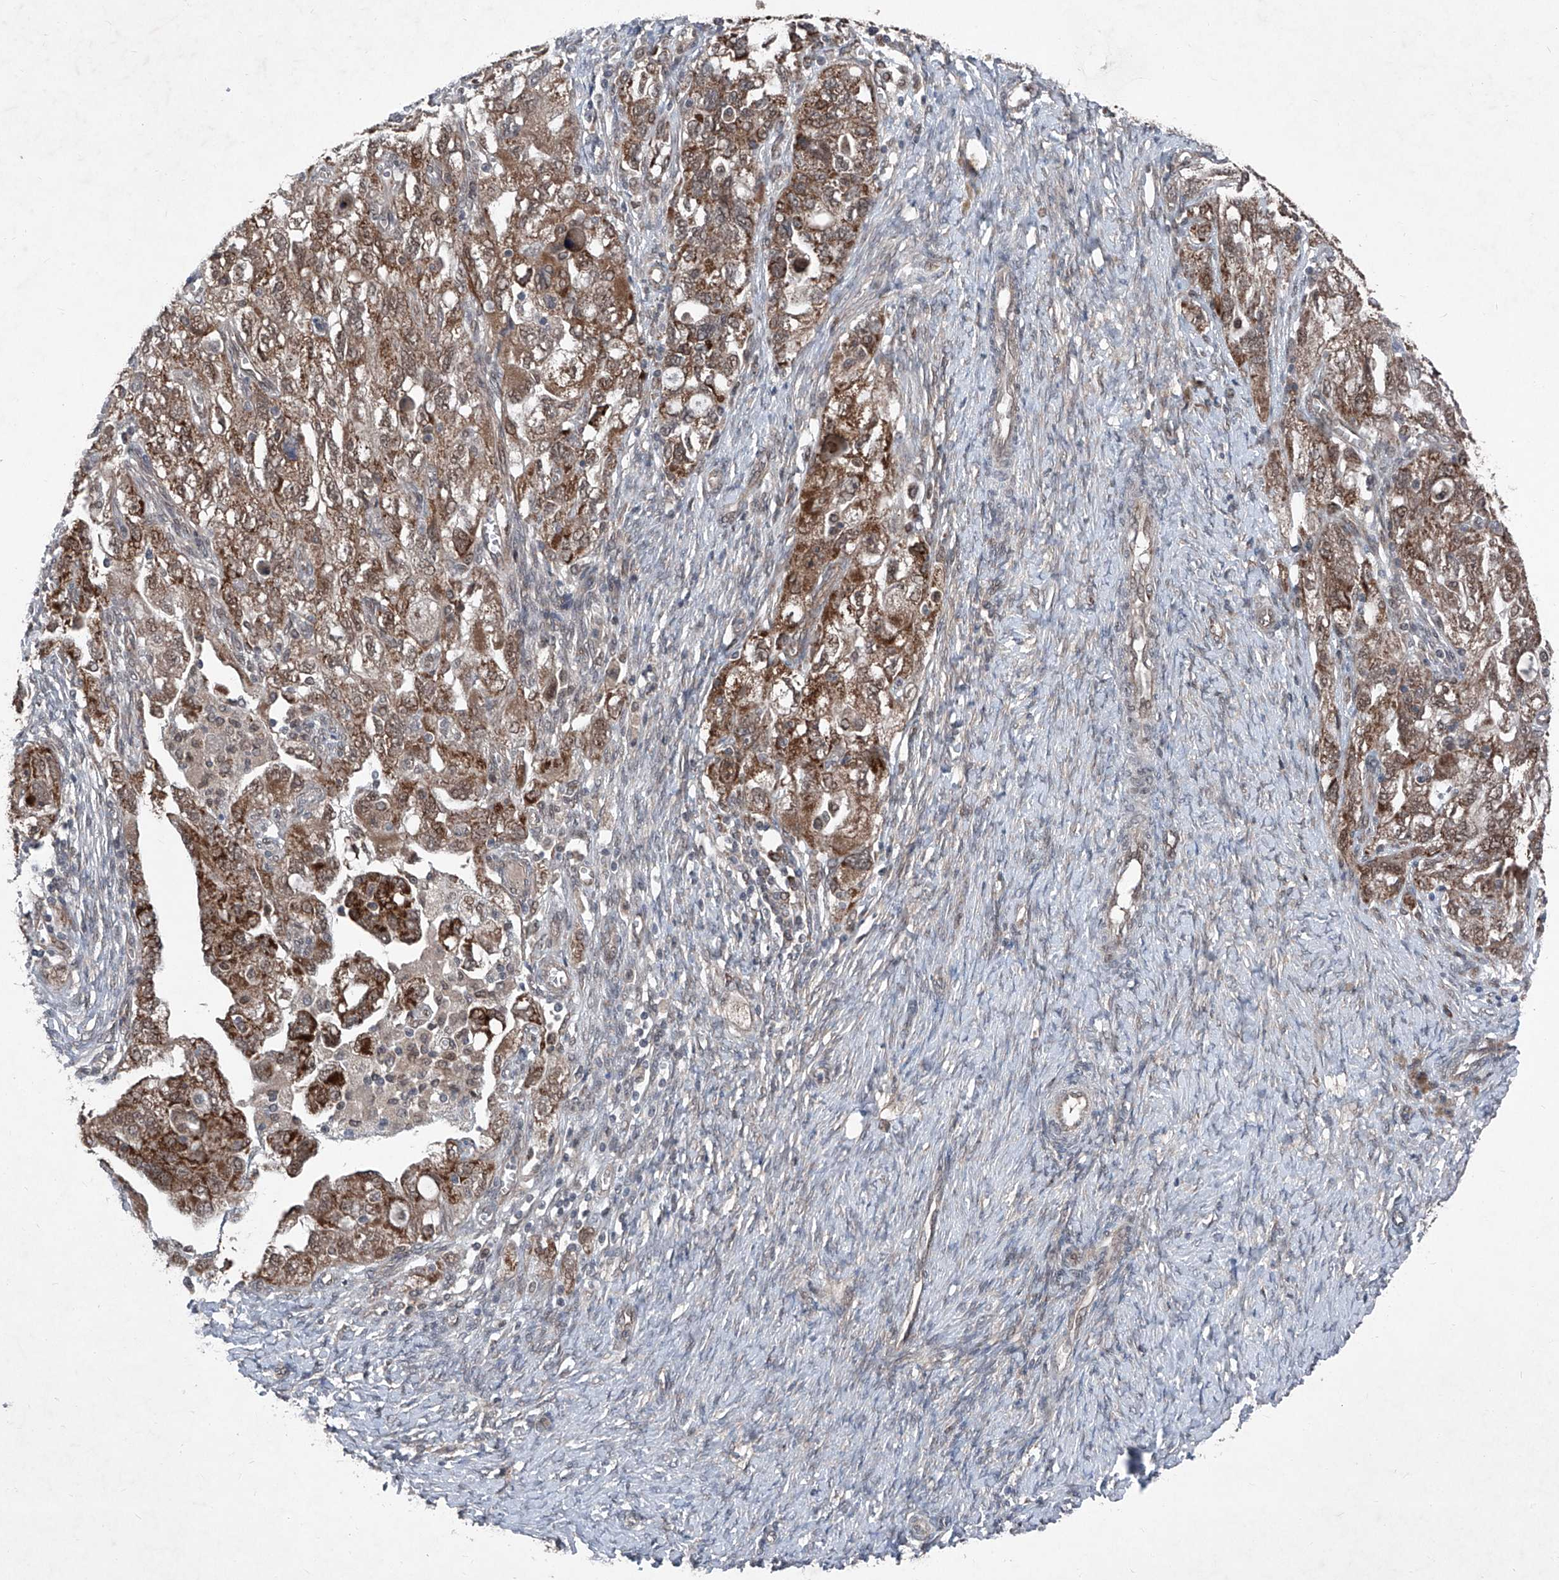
{"staining": {"intensity": "moderate", "quantity": ">75%", "location": "cytoplasmic/membranous"}, "tissue": "ovarian cancer", "cell_type": "Tumor cells", "image_type": "cancer", "snomed": [{"axis": "morphology", "description": "Carcinoma, NOS"}, {"axis": "morphology", "description": "Cystadenocarcinoma, serous, NOS"}, {"axis": "topography", "description": "Ovary"}], "caption": "This is a photomicrograph of immunohistochemistry (IHC) staining of ovarian cancer, which shows moderate staining in the cytoplasmic/membranous of tumor cells.", "gene": "COA7", "patient": {"sex": "female", "age": 69}}